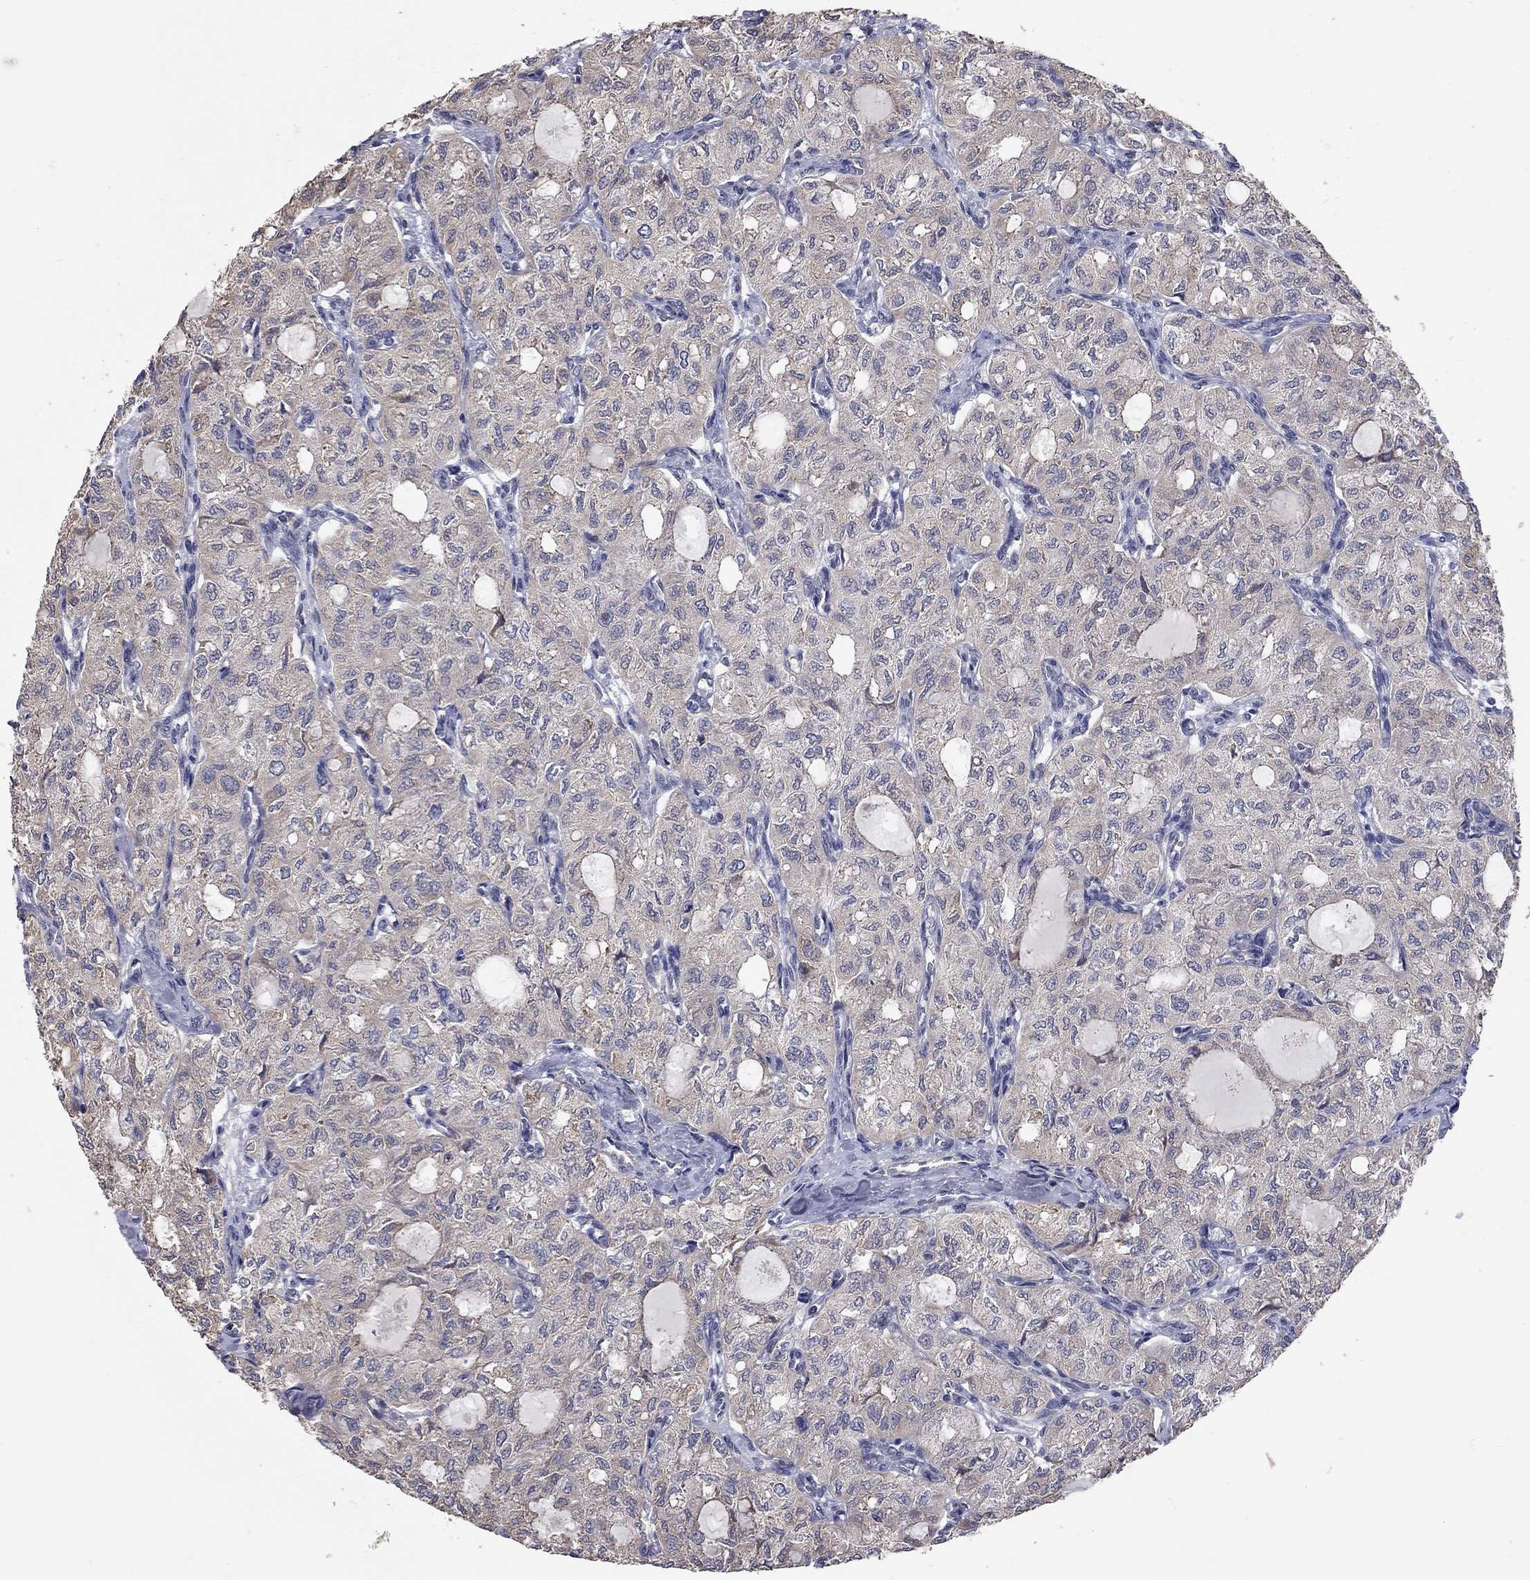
{"staining": {"intensity": "weak", "quantity": "25%-75%", "location": "cytoplasmic/membranous"}, "tissue": "thyroid cancer", "cell_type": "Tumor cells", "image_type": "cancer", "snomed": [{"axis": "morphology", "description": "Follicular adenoma carcinoma, NOS"}, {"axis": "topography", "description": "Thyroid gland"}], "caption": "Immunohistochemical staining of human thyroid follicular adenoma carcinoma shows weak cytoplasmic/membranous protein staining in about 25%-75% of tumor cells.", "gene": "XAGE2", "patient": {"sex": "male", "age": 75}}